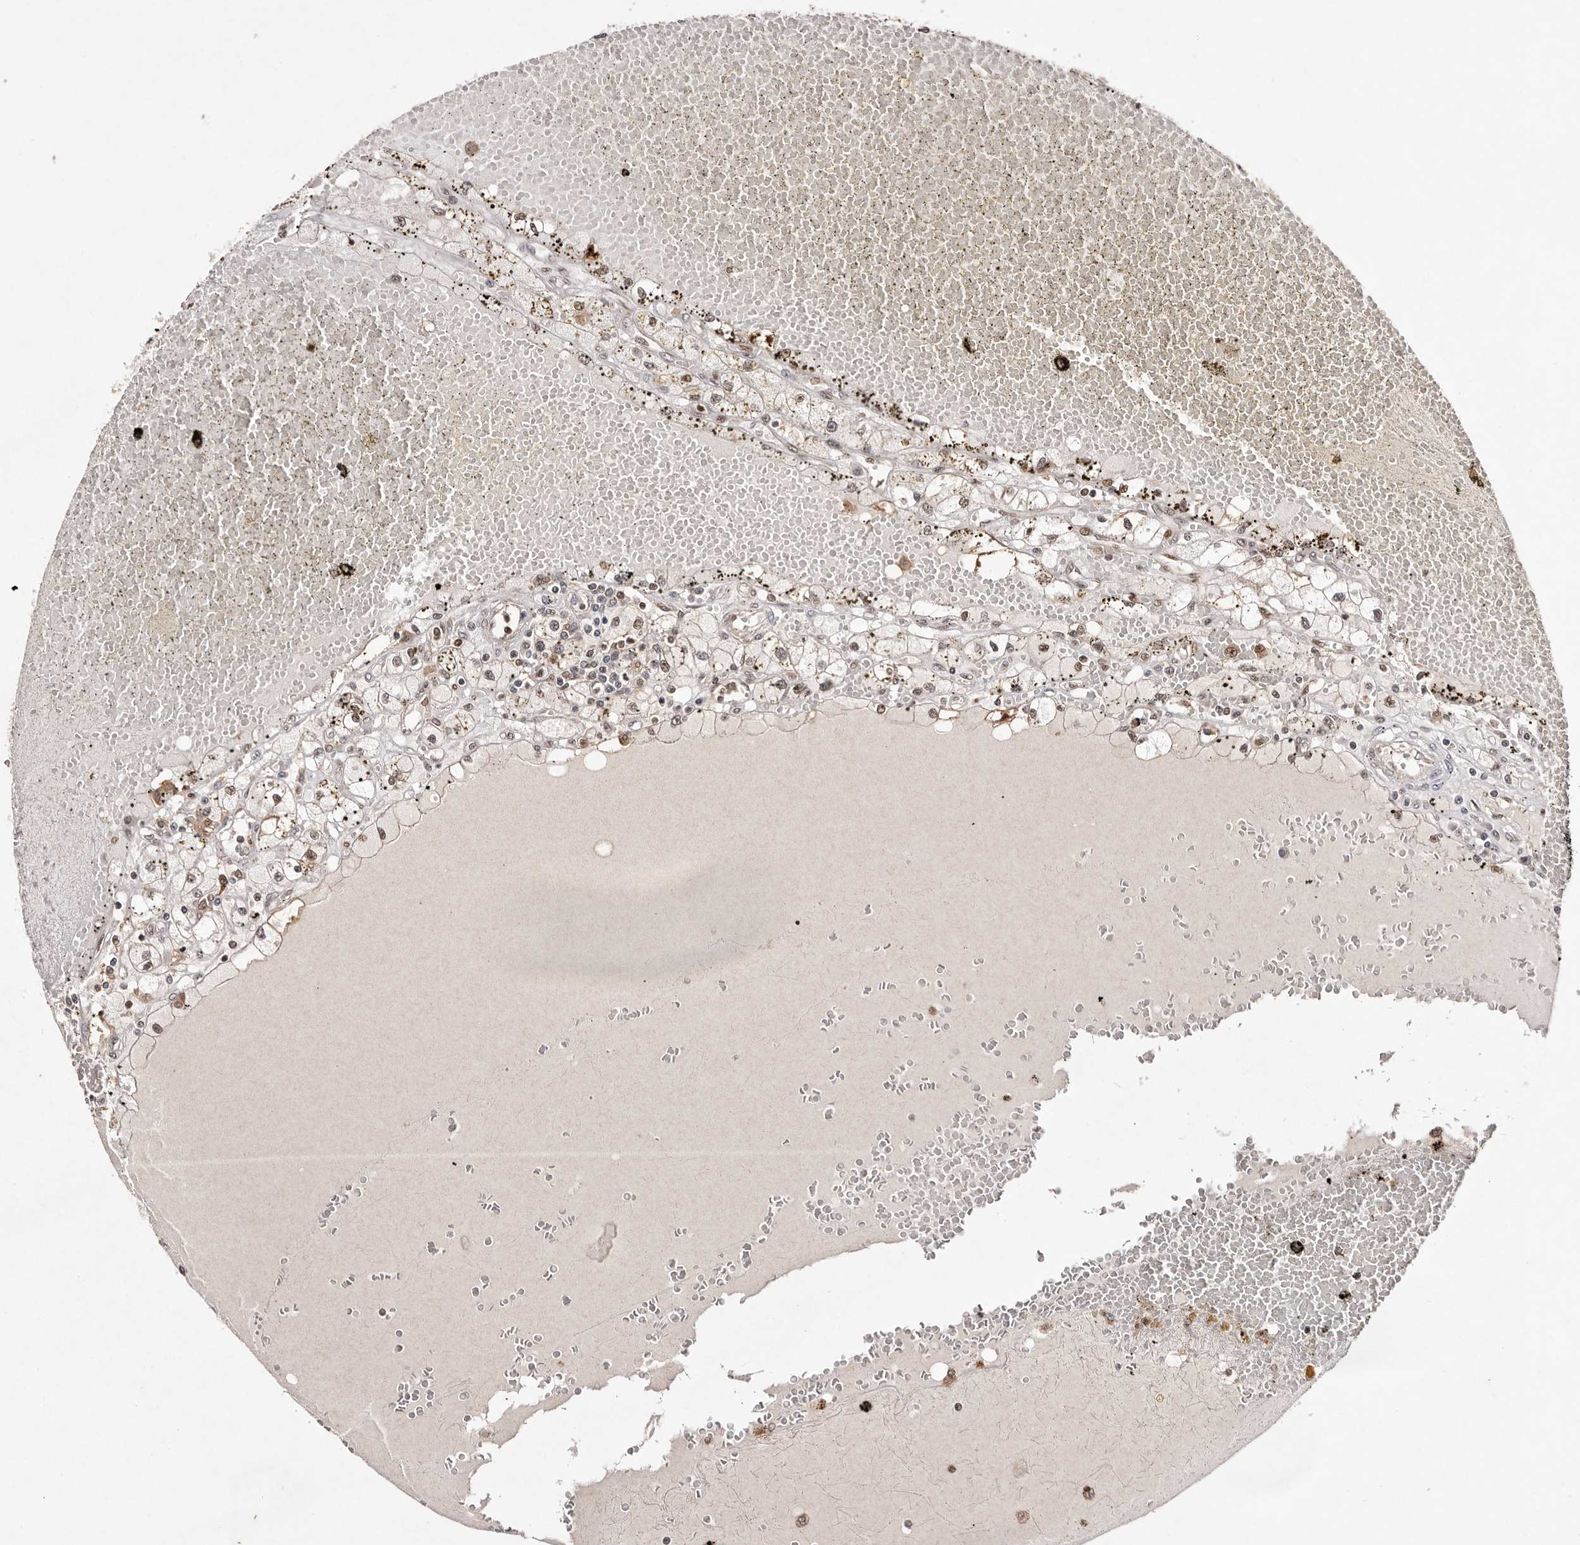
{"staining": {"intensity": "negative", "quantity": "none", "location": "none"}, "tissue": "renal cancer", "cell_type": "Tumor cells", "image_type": "cancer", "snomed": [{"axis": "morphology", "description": "Adenocarcinoma, NOS"}, {"axis": "topography", "description": "Kidney"}], "caption": "An IHC image of renal cancer (adenocarcinoma) is shown. There is no staining in tumor cells of renal cancer (adenocarcinoma). (DAB immunohistochemistry, high magnification).", "gene": "FBXO5", "patient": {"sex": "male", "age": 56}}